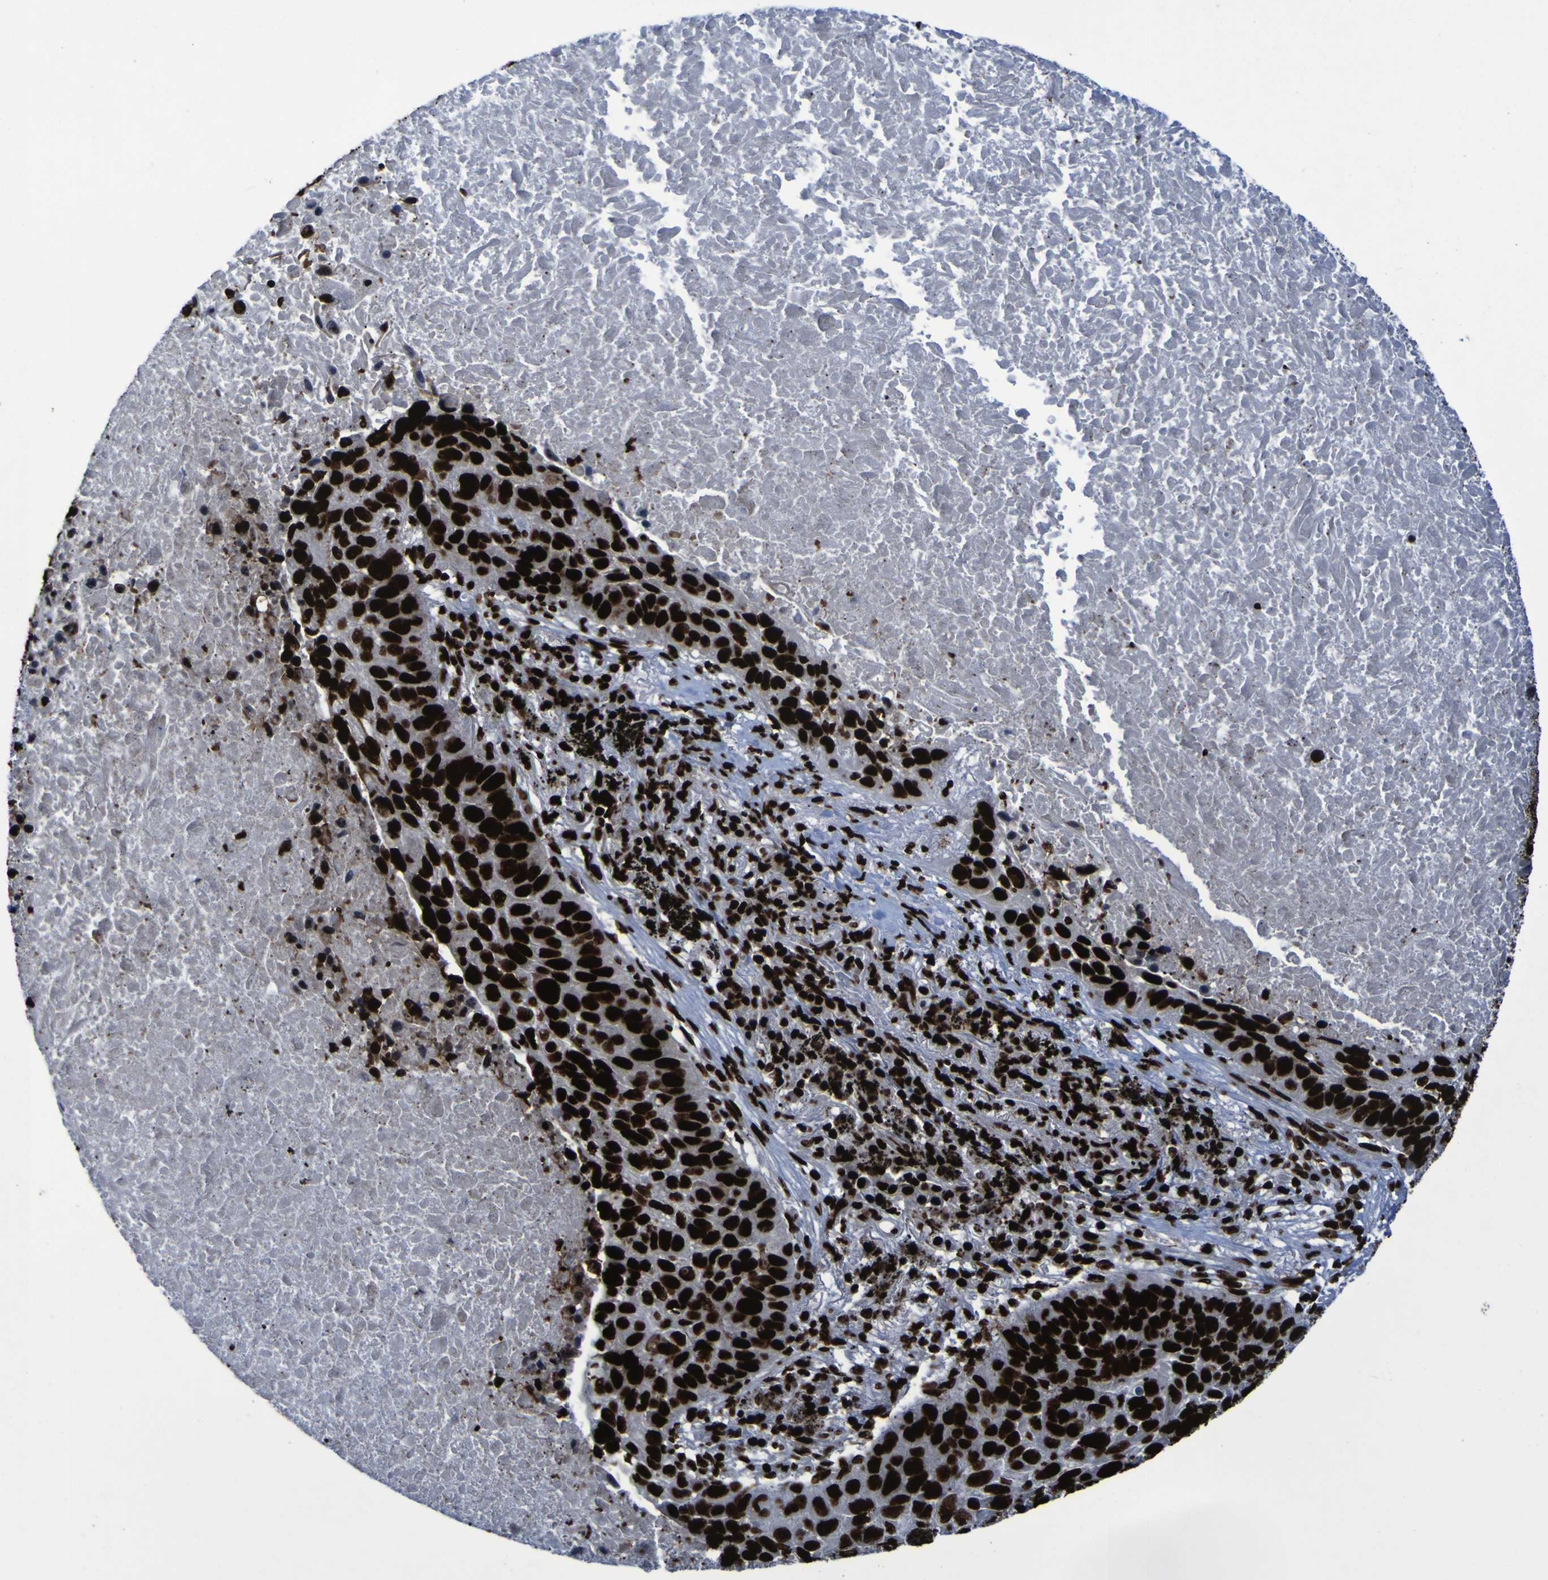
{"staining": {"intensity": "strong", "quantity": ">75%", "location": "nuclear"}, "tissue": "lung cancer", "cell_type": "Tumor cells", "image_type": "cancer", "snomed": [{"axis": "morphology", "description": "Squamous cell carcinoma, NOS"}, {"axis": "topography", "description": "Lung"}], "caption": "Immunohistochemistry (IHC) (DAB (3,3'-diaminobenzidine)) staining of human squamous cell carcinoma (lung) reveals strong nuclear protein expression in approximately >75% of tumor cells.", "gene": "NPM1", "patient": {"sex": "male", "age": 57}}